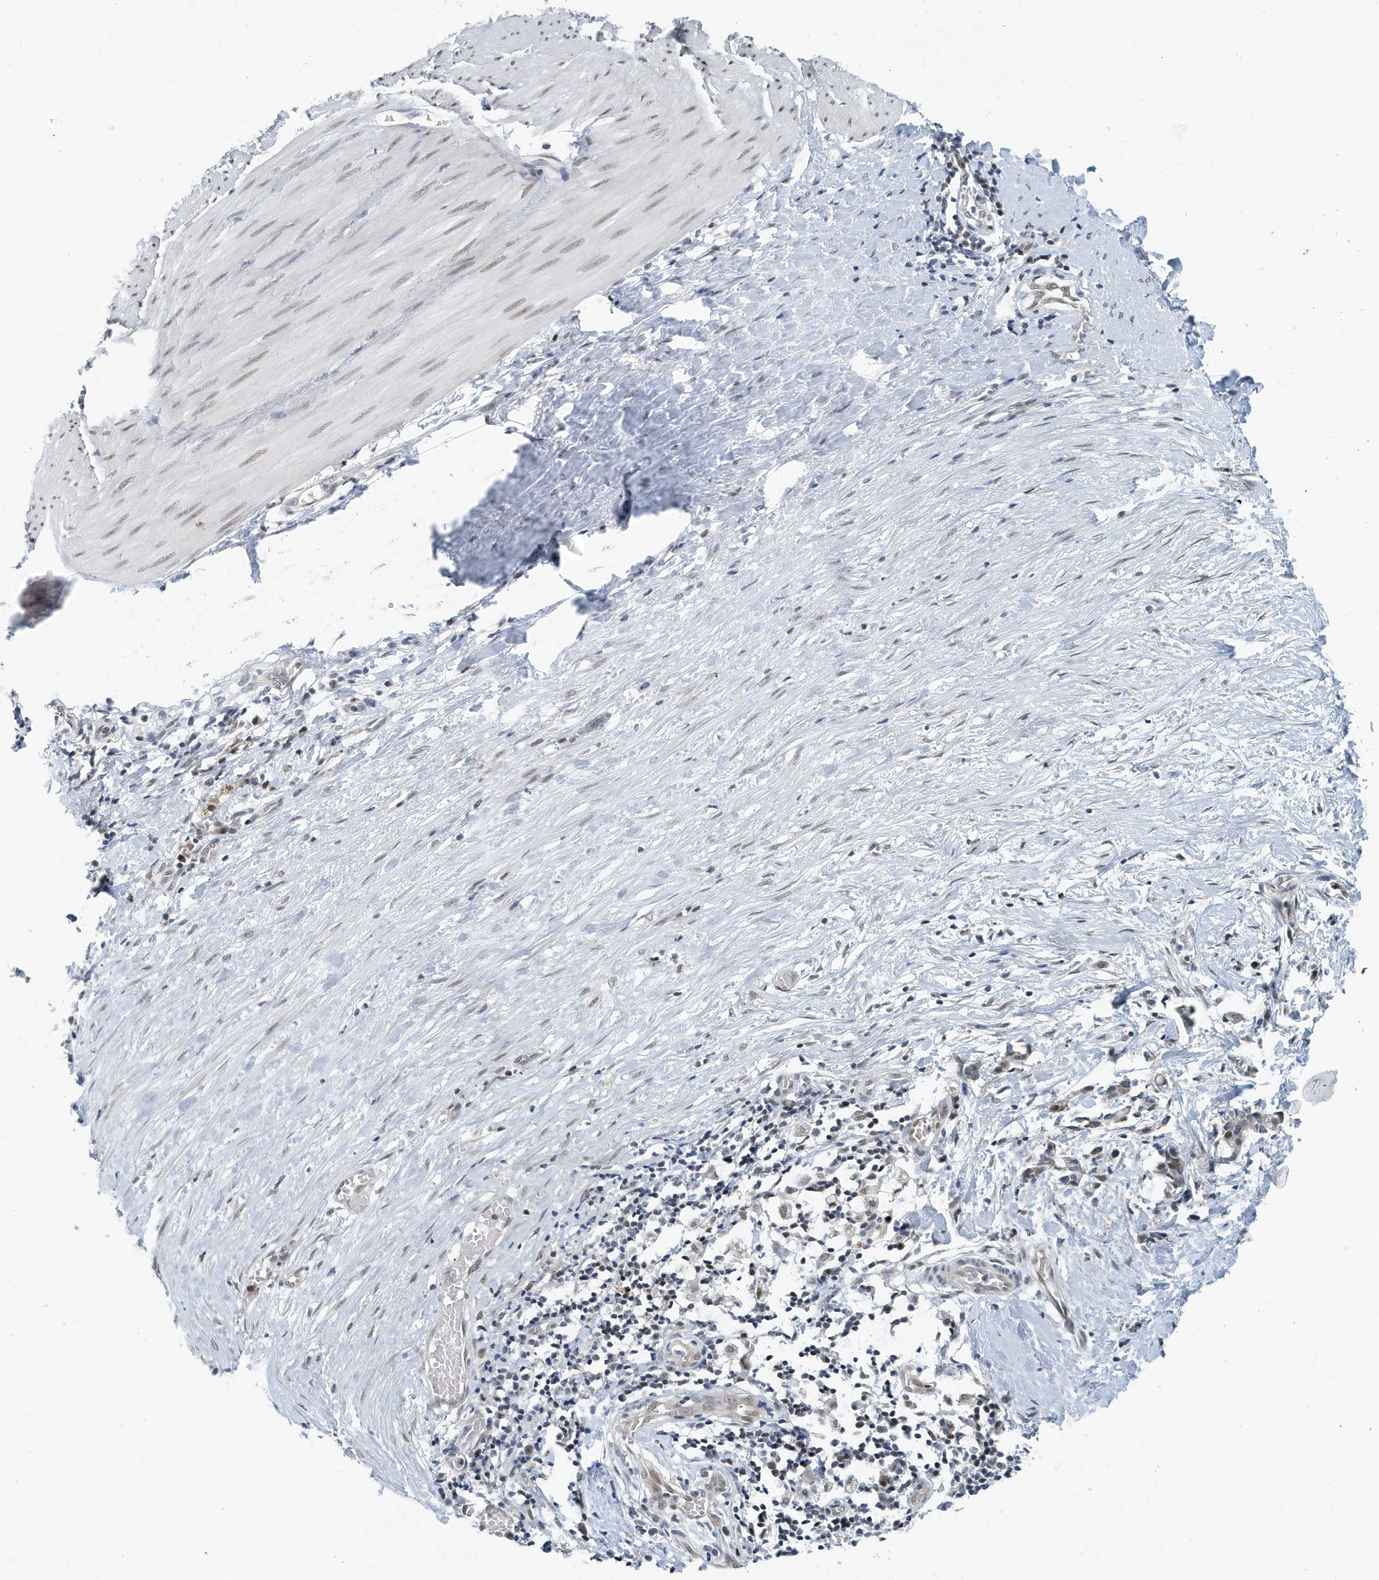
{"staining": {"intensity": "weak", "quantity": ">75%", "location": "nuclear"}, "tissue": "smooth muscle", "cell_type": "Smooth muscle cells", "image_type": "normal", "snomed": [{"axis": "morphology", "description": "Normal tissue, NOS"}, {"axis": "morphology", "description": "Adenocarcinoma, NOS"}, {"axis": "topography", "description": "Colon"}, {"axis": "topography", "description": "Peripheral nerve tissue"}], "caption": "Protein staining exhibits weak nuclear staining in approximately >75% of smooth muscle cells in normal smooth muscle.", "gene": "KIF15", "patient": {"sex": "male", "age": 14}}